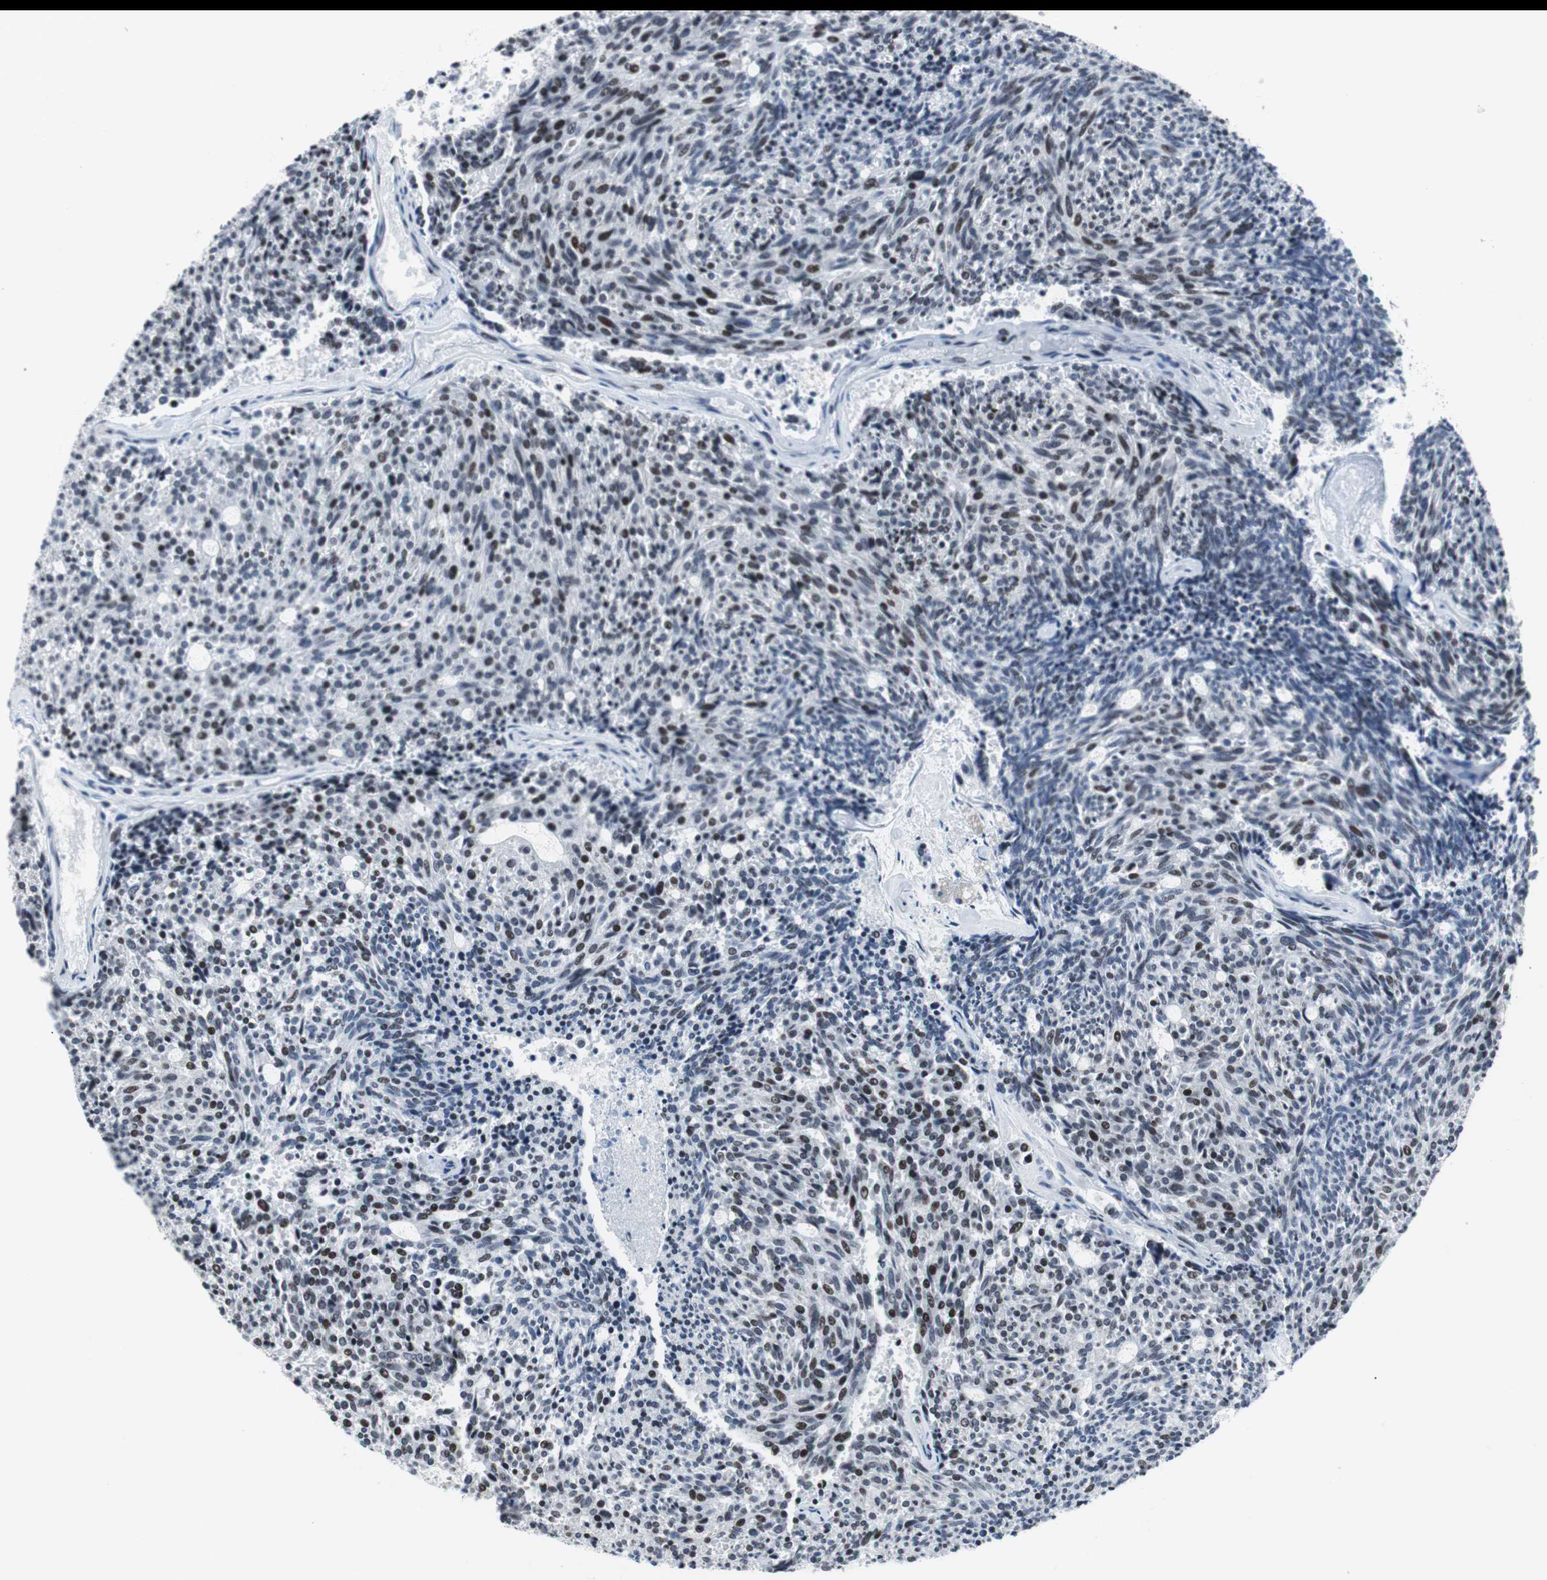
{"staining": {"intensity": "weak", "quantity": "25%-75%", "location": "nuclear"}, "tissue": "carcinoid", "cell_type": "Tumor cells", "image_type": "cancer", "snomed": [{"axis": "morphology", "description": "Carcinoid, malignant, NOS"}, {"axis": "topography", "description": "Pancreas"}], "caption": "Malignant carcinoid stained with a brown dye displays weak nuclear positive positivity in approximately 25%-75% of tumor cells.", "gene": "MTA1", "patient": {"sex": "female", "age": 54}}